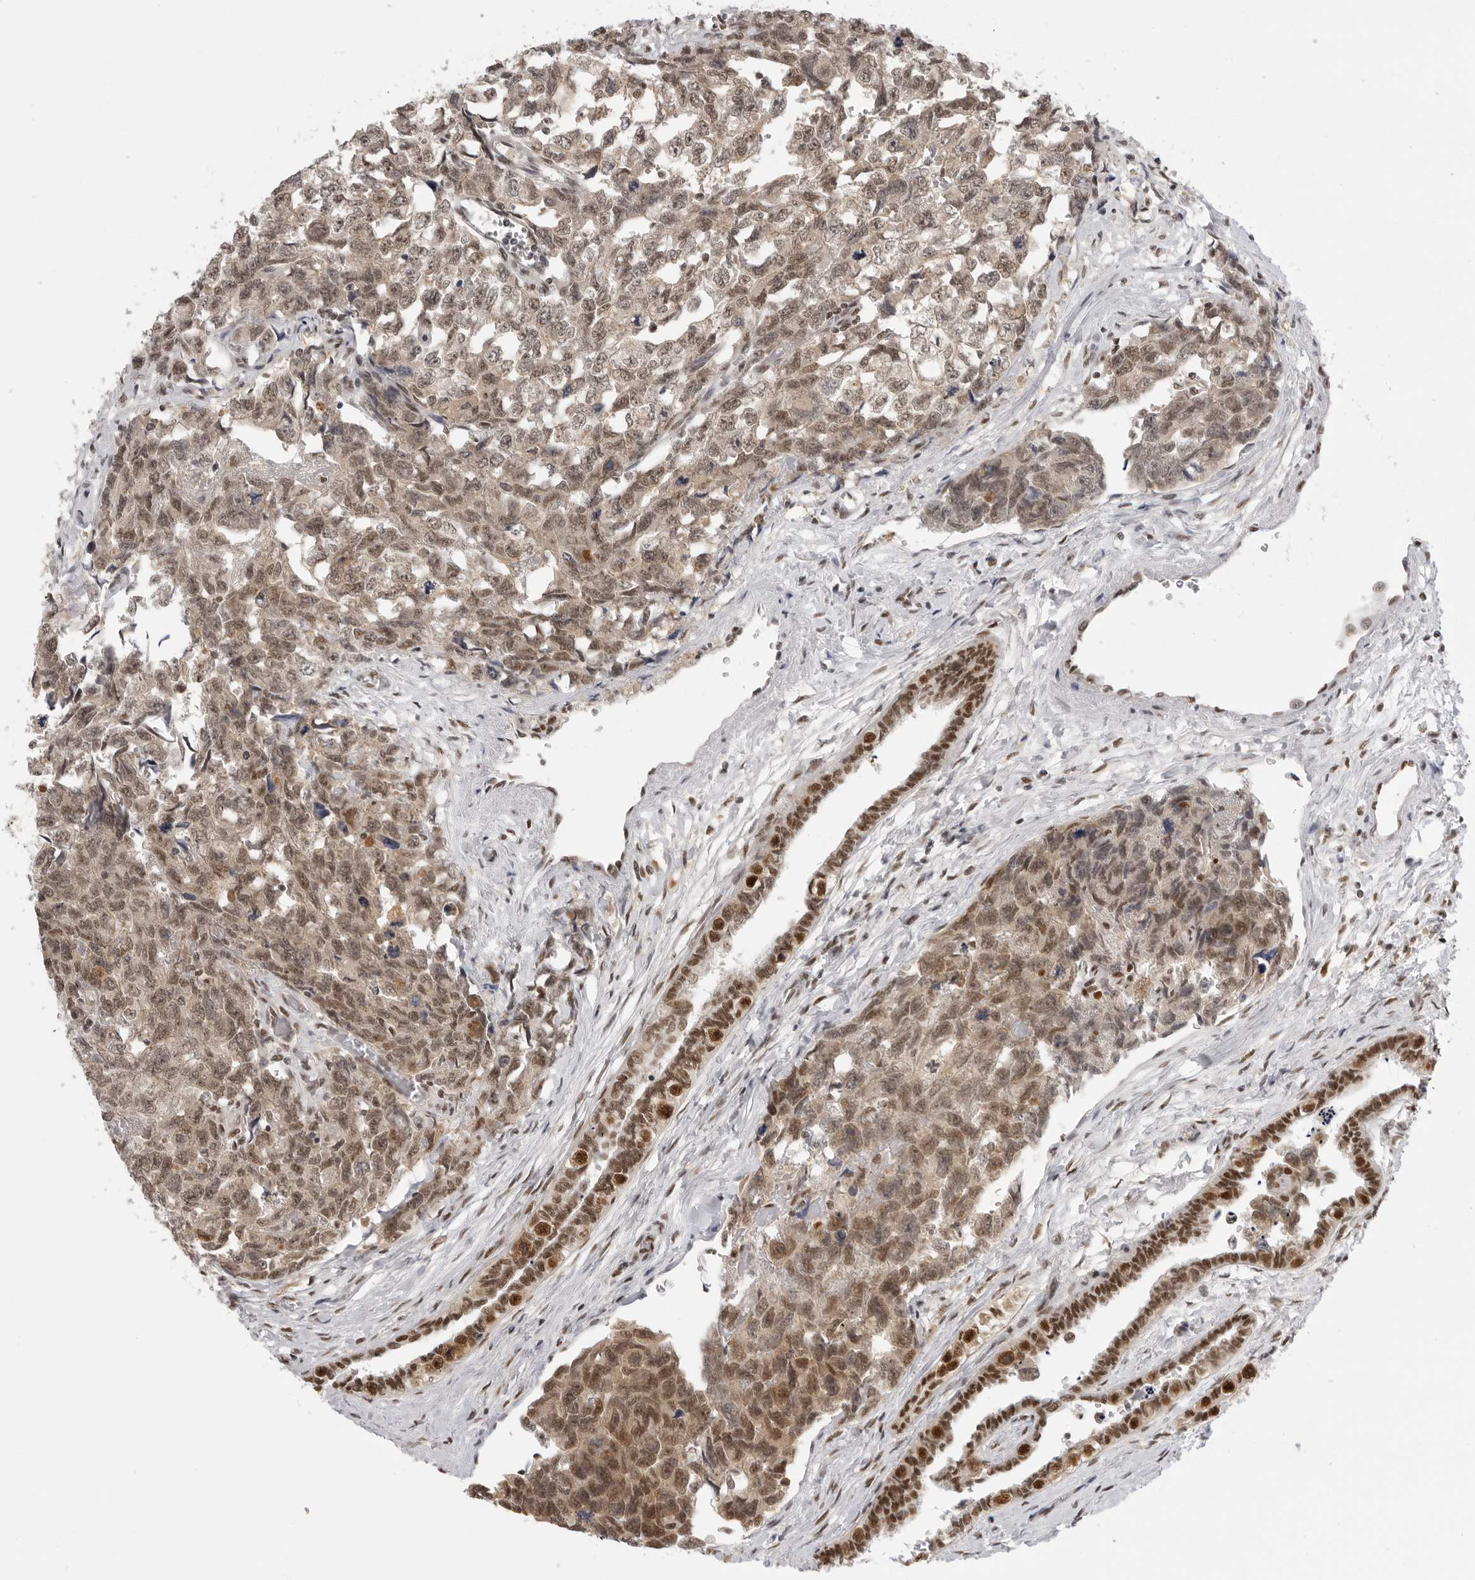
{"staining": {"intensity": "moderate", "quantity": ">75%", "location": "nuclear"}, "tissue": "testis cancer", "cell_type": "Tumor cells", "image_type": "cancer", "snomed": [{"axis": "morphology", "description": "Carcinoma, Embryonal, NOS"}, {"axis": "topography", "description": "Testis"}], "caption": "Embryonal carcinoma (testis) stained for a protein (brown) shows moderate nuclear positive staining in approximately >75% of tumor cells.", "gene": "RPA2", "patient": {"sex": "male", "age": 31}}